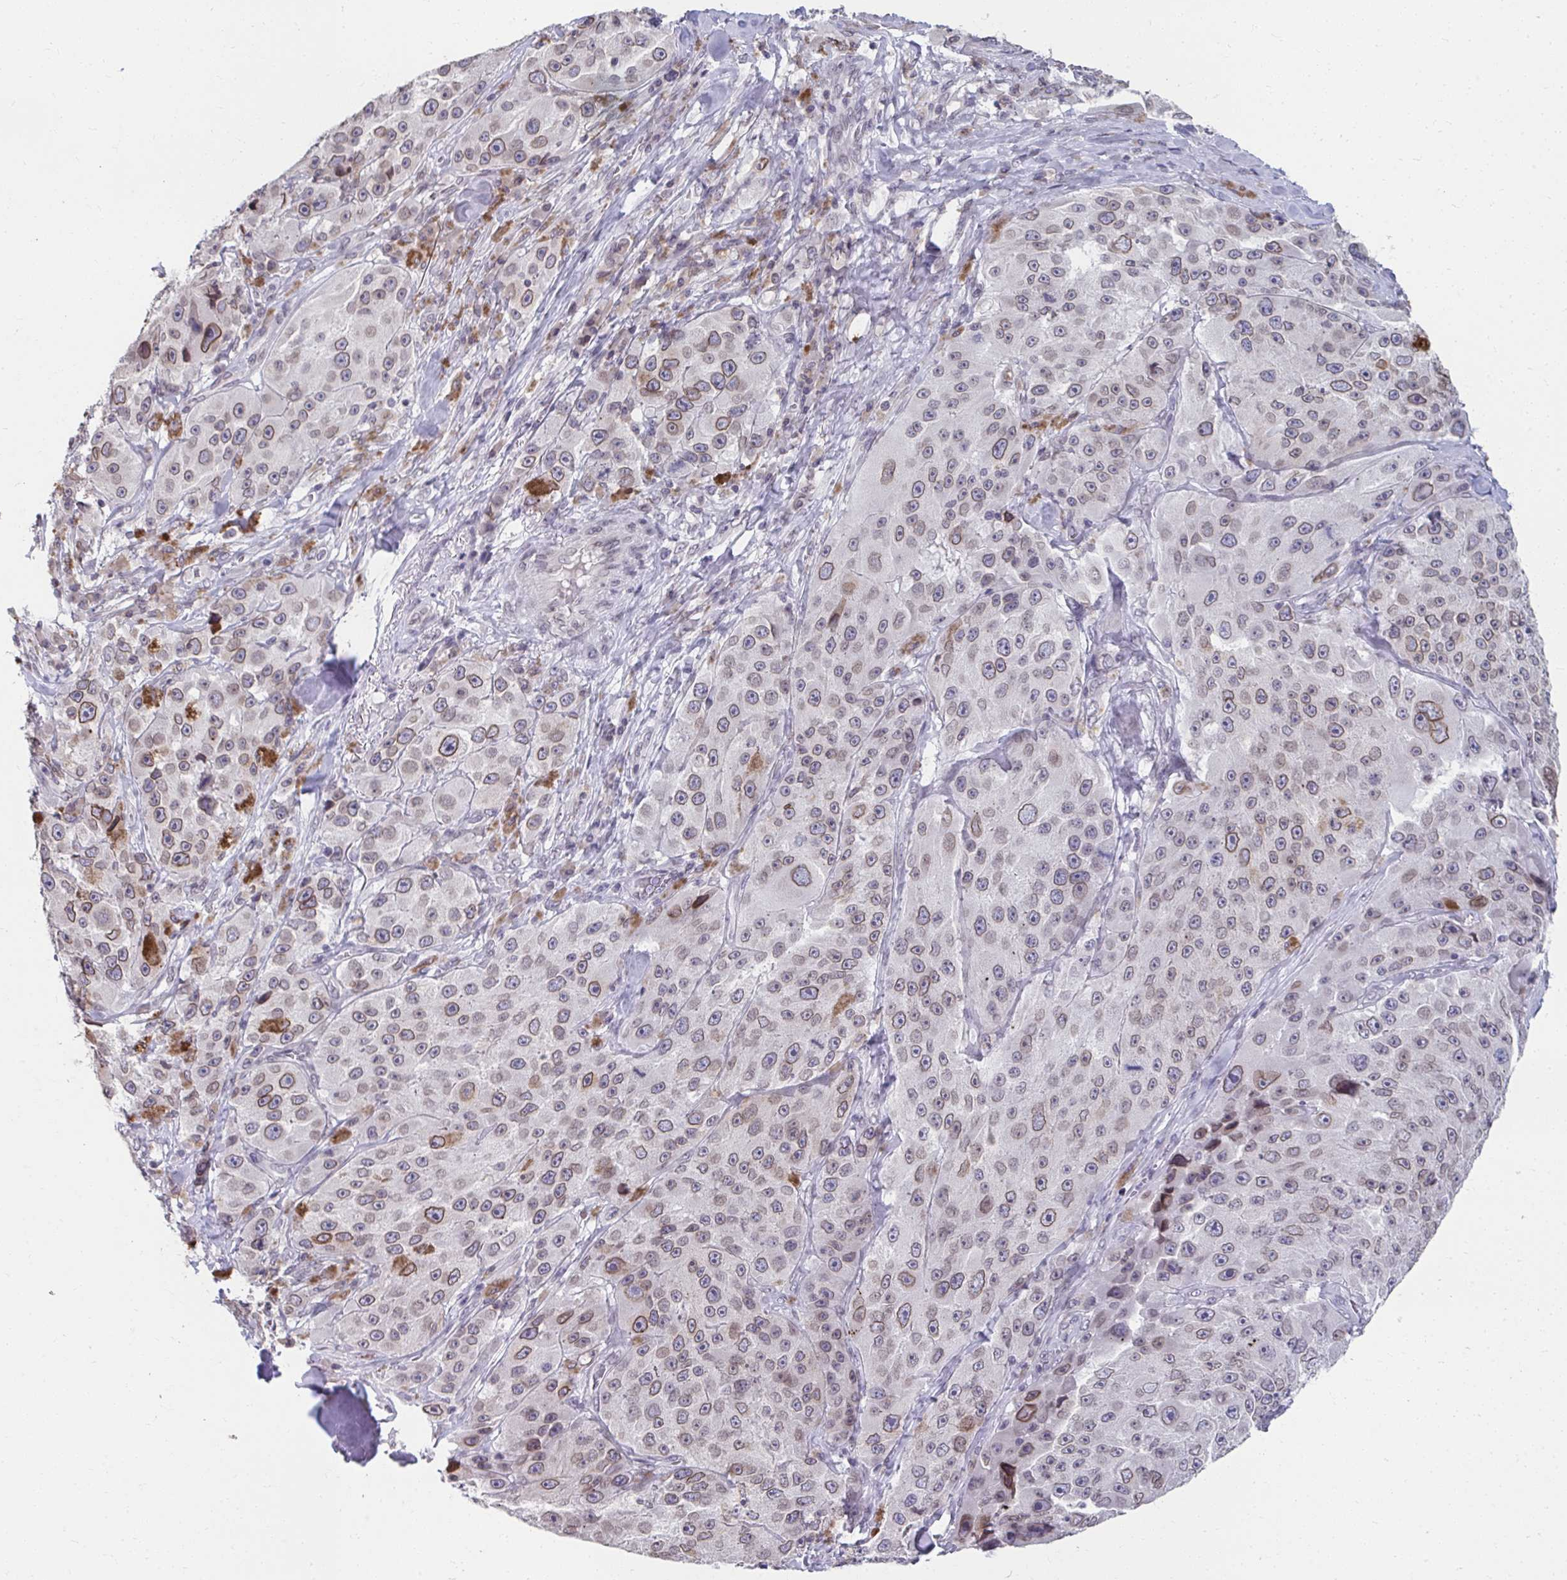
{"staining": {"intensity": "moderate", "quantity": "<25%", "location": "cytoplasmic/membranous,nuclear"}, "tissue": "melanoma", "cell_type": "Tumor cells", "image_type": "cancer", "snomed": [{"axis": "morphology", "description": "Malignant melanoma, Metastatic site"}, {"axis": "topography", "description": "Lymph node"}], "caption": "Protein expression analysis of human melanoma reveals moderate cytoplasmic/membranous and nuclear positivity in approximately <25% of tumor cells.", "gene": "NUP133", "patient": {"sex": "male", "age": 62}}